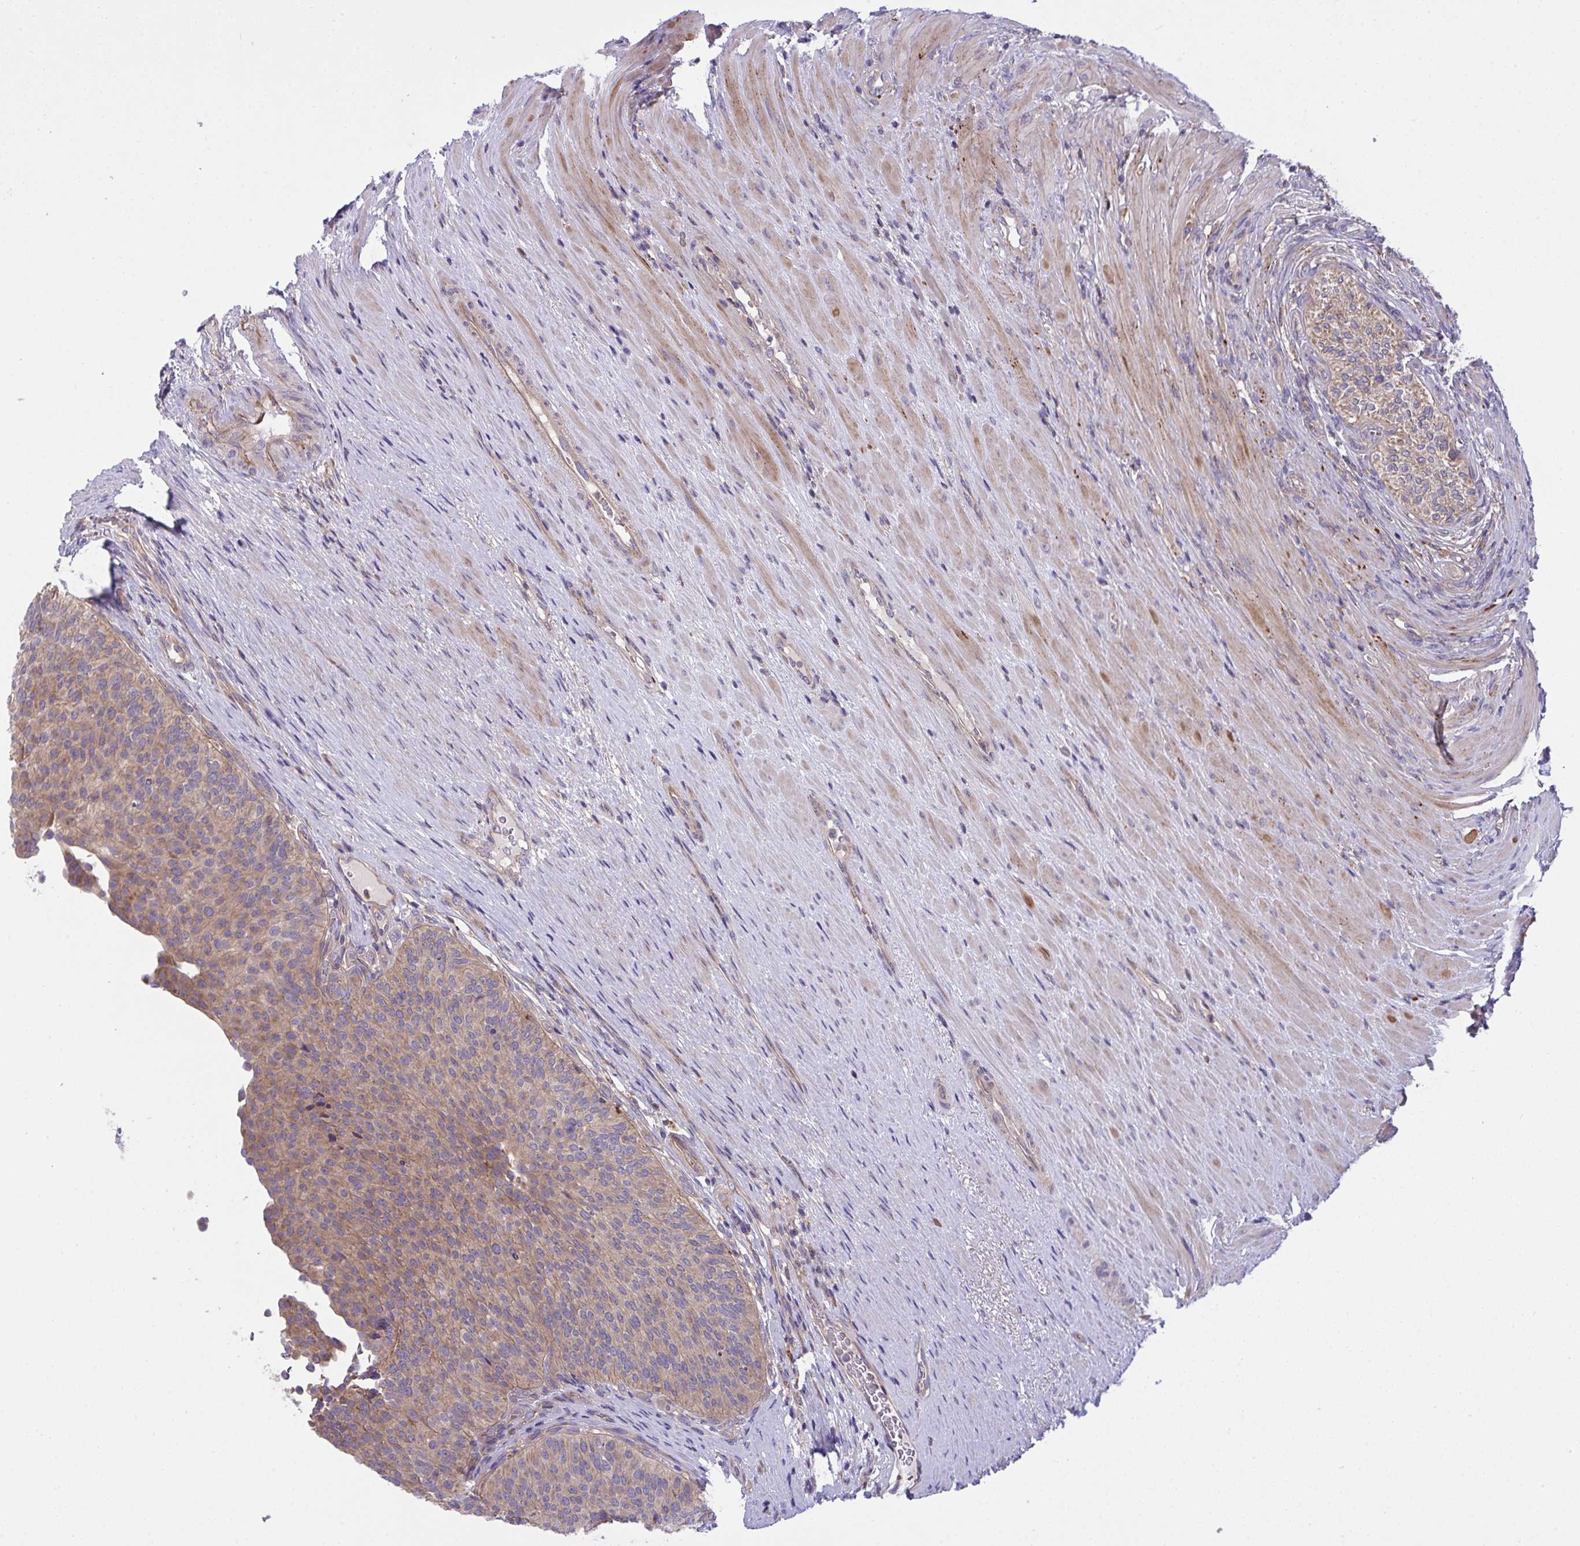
{"staining": {"intensity": "weak", "quantity": ">75%", "location": "cytoplasmic/membranous"}, "tissue": "urinary bladder", "cell_type": "Urothelial cells", "image_type": "normal", "snomed": [{"axis": "morphology", "description": "Normal tissue, NOS"}, {"axis": "topography", "description": "Urinary bladder"}, {"axis": "topography", "description": "Prostate"}], "caption": "Protein staining displays weak cytoplasmic/membranous positivity in about >75% of urothelial cells in unremarkable urinary bladder.", "gene": "GRB14", "patient": {"sex": "male", "age": 77}}